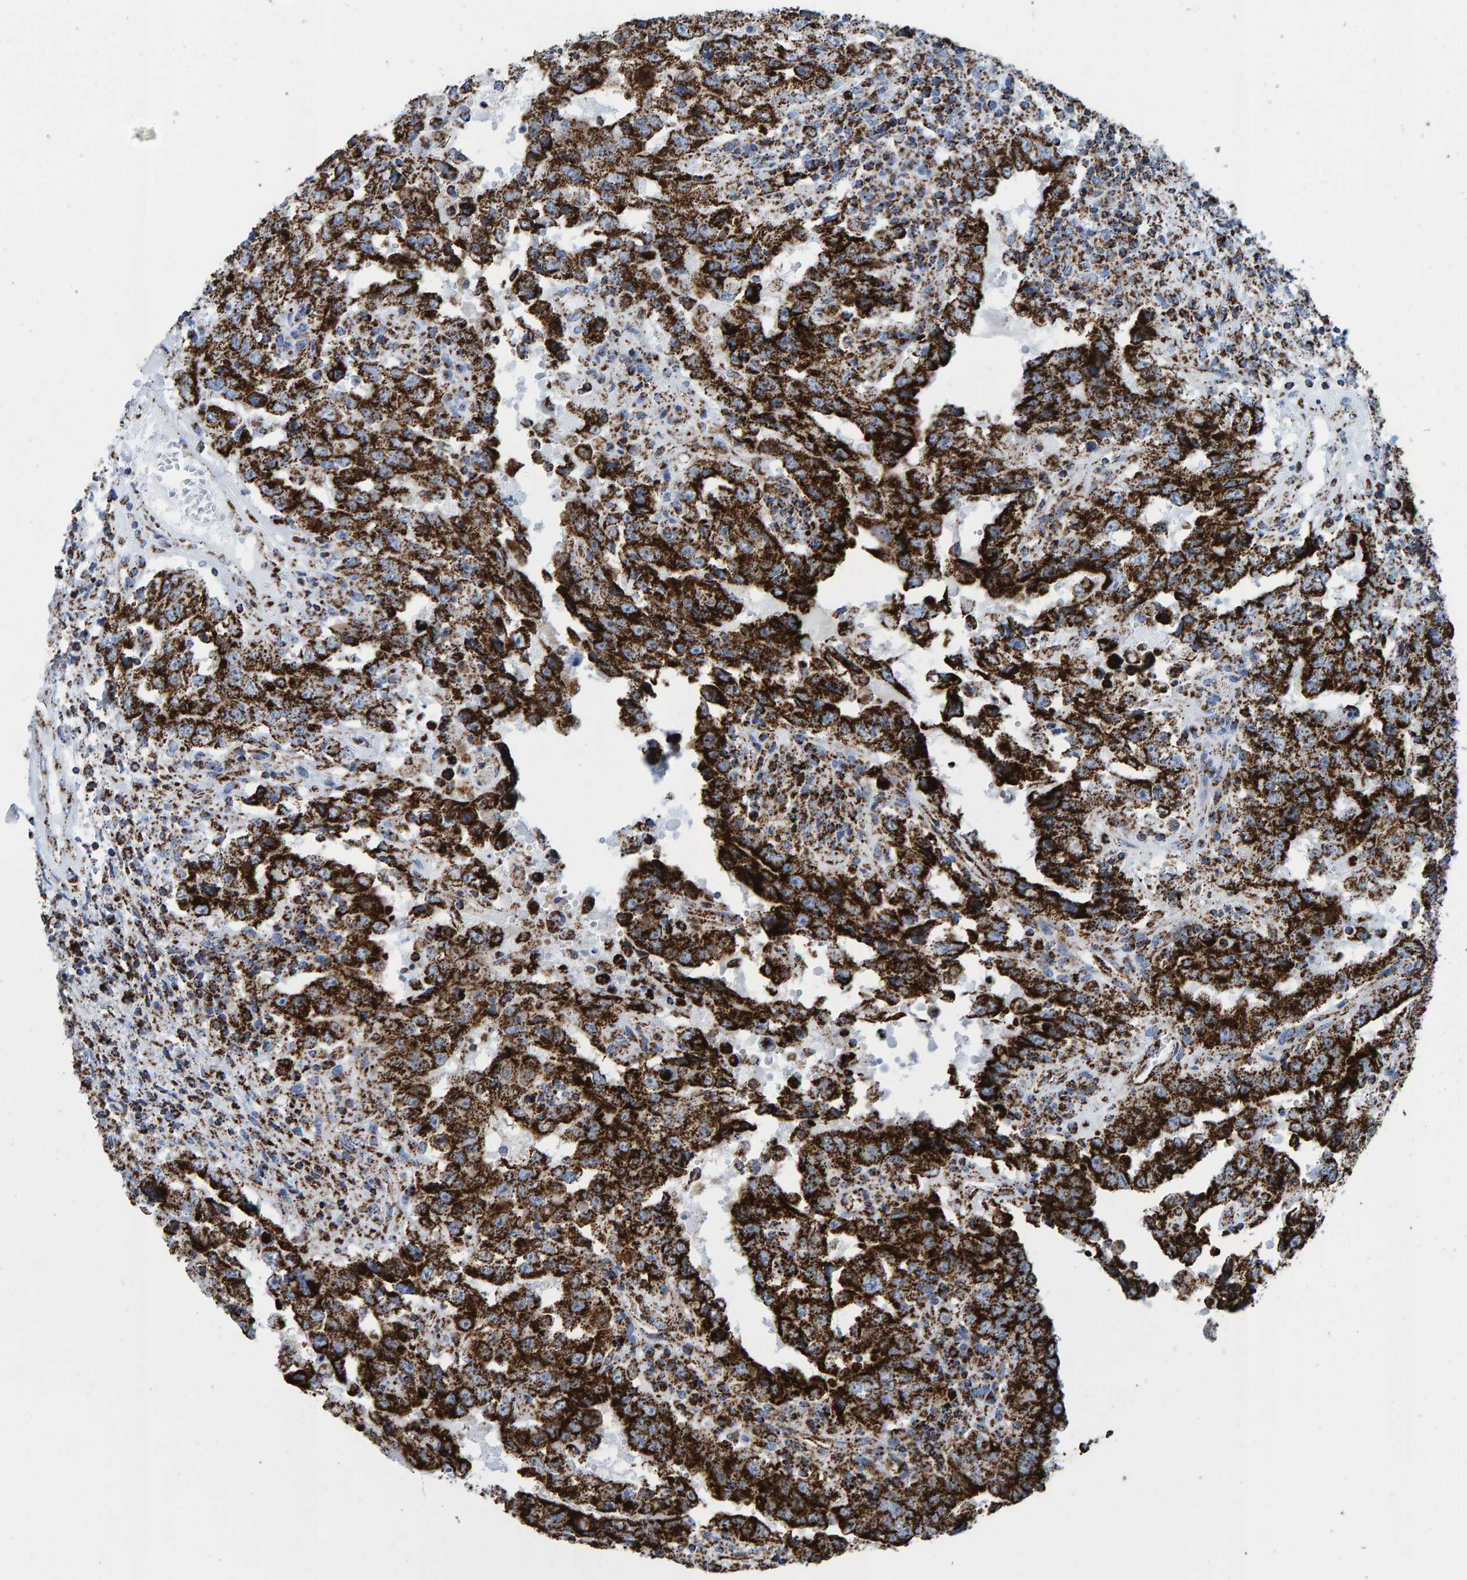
{"staining": {"intensity": "strong", "quantity": ">75%", "location": "cytoplasmic/membranous"}, "tissue": "testis cancer", "cell_type": "Tumor cells", "image_type": "cancer", "snomed": [{"axis": "morphology", "description": "Carcinoma, Embryonal, NOS"}, {"axis": "topography", "description": "Testis"}], "caption": "The immunohistochemical stain labels strong cytoplasmic/membranous positivity in tumor cells of testis cancer tissue.", "gene": "ENSG00000262660", "patient": {"sex": "male", "age": 26}}